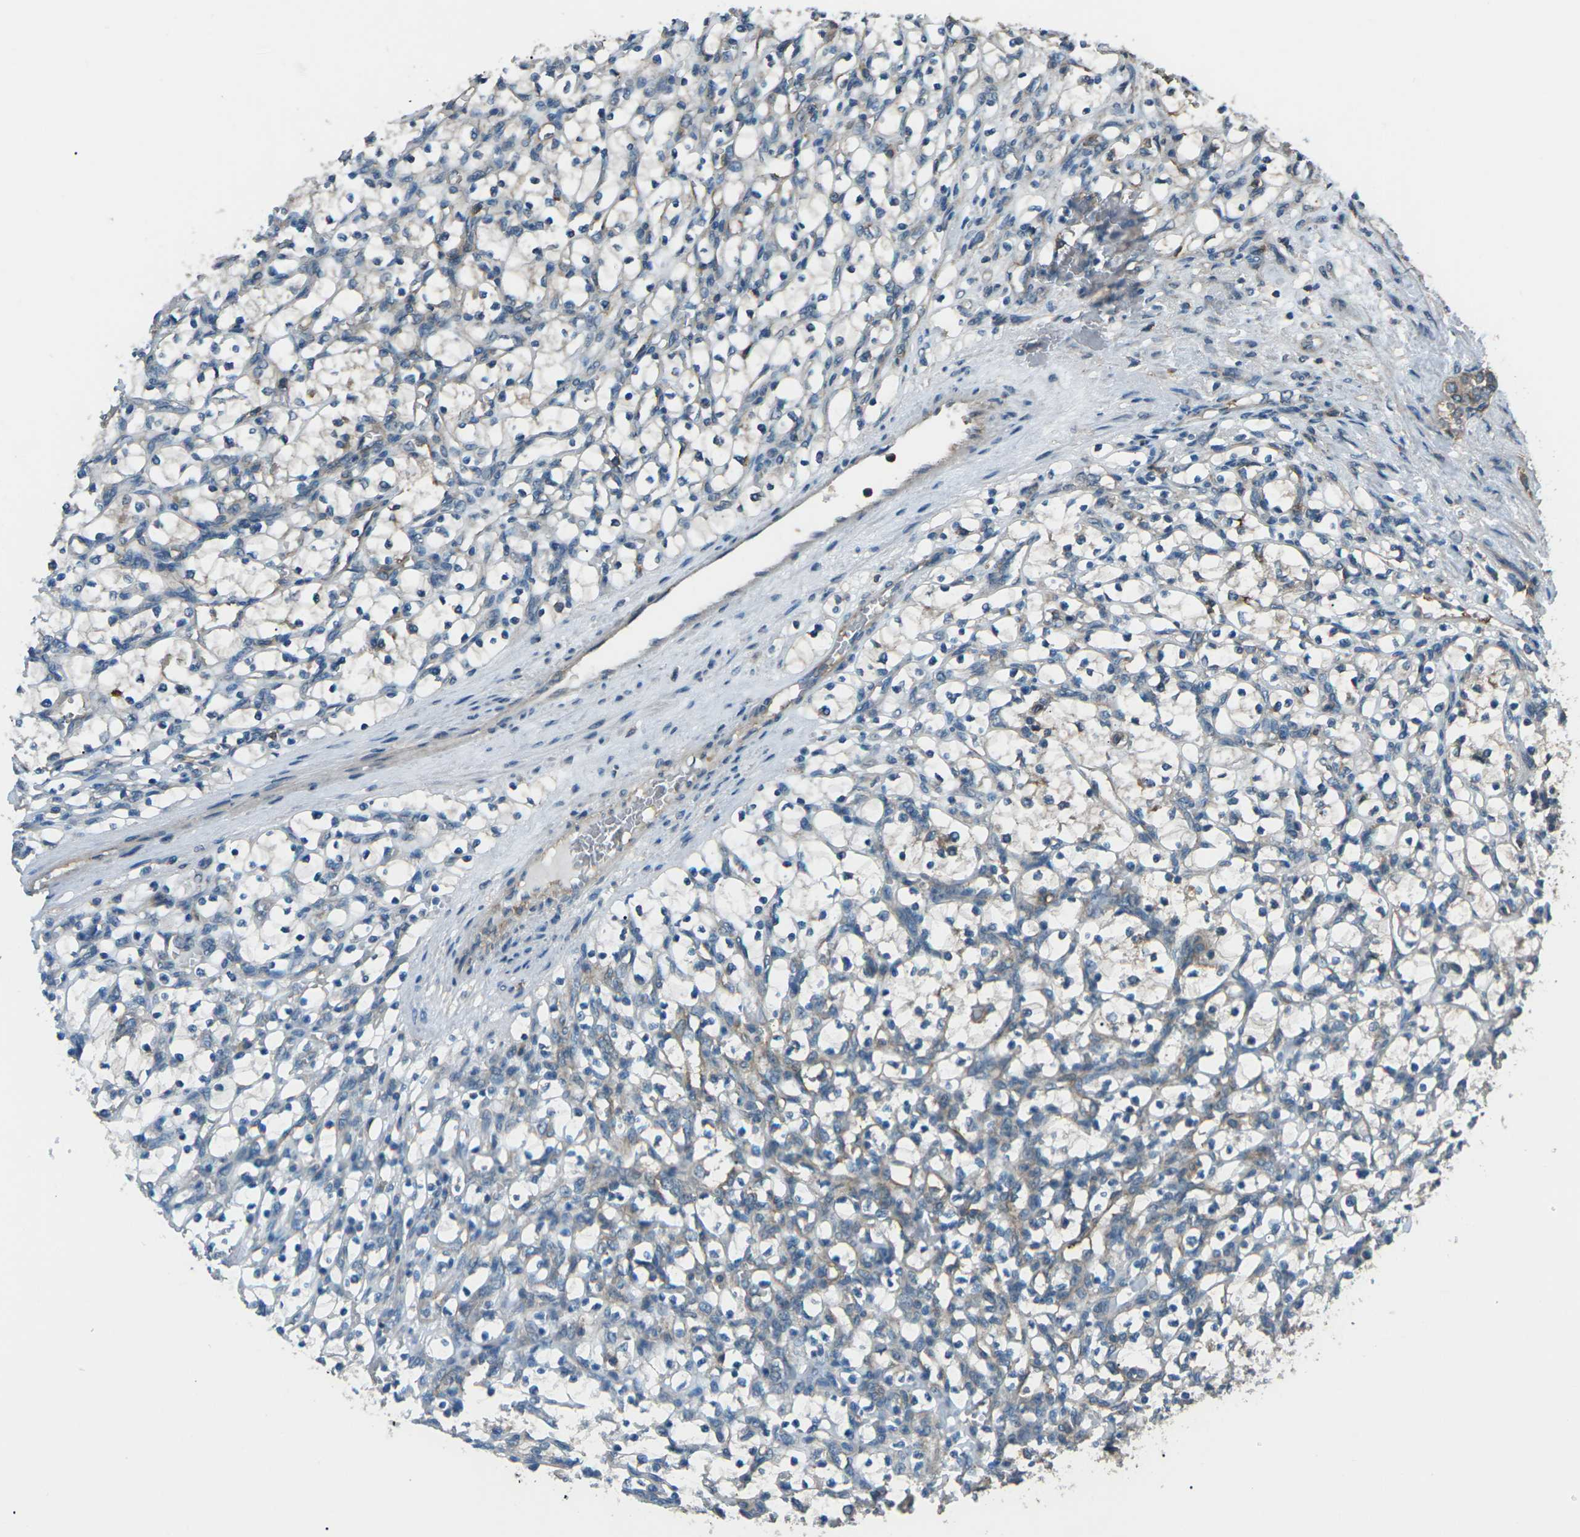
{"staining": {"intensity": "weak", "quantity": "<25%", "location": "cytoplasmic/membranous"}, "tissue": "renal cancer", "cell_type": "Tumor cells", "image_type": "cancer", "snomed": [{"axis": "morphology", "description": "Adenocarcinoma, NOS"}, {"axis": "topography", "description": "Kidney"}], "caption": "Tumor cells are negative for protein expression in human adenocarcinoma (renal).", "gene": "CMTM4", "patient": {"sex": "female", "age": 69}}